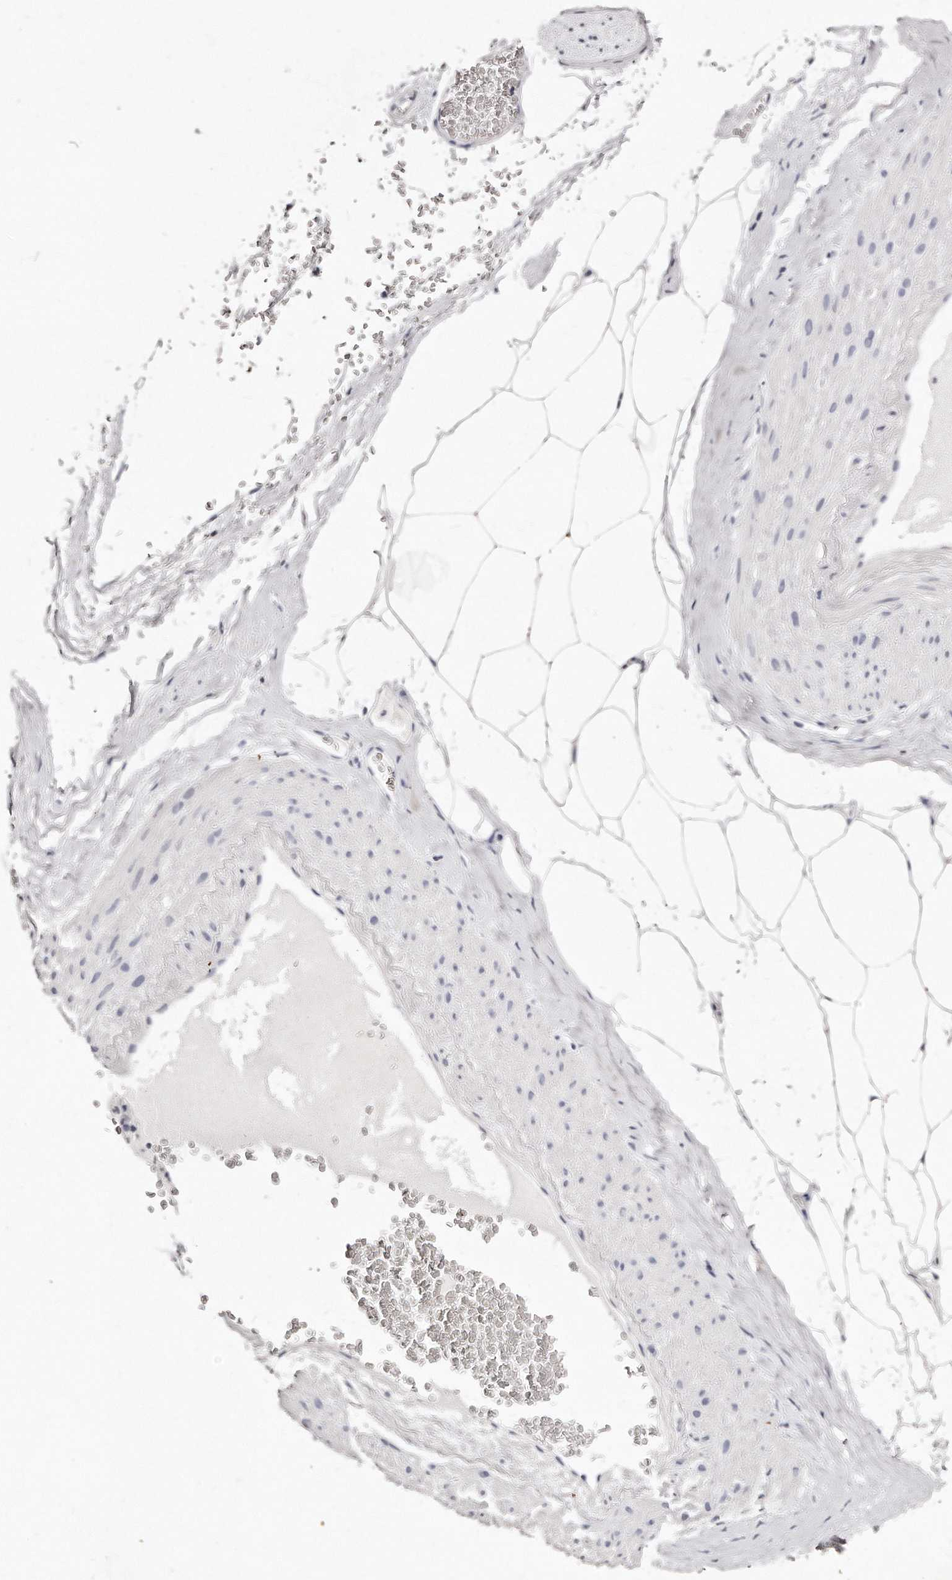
{"staining": {"intensity": "weak", "quantity": "<25%", "location": "cytoplasmic/membranous"}, "tissue": "adipose tissue", "cell_type": "Adipocytes", "image_type": "normal", "snomed": [{"axis": "morphology", "description": "Normal tissue, NOS"}, {"axis": "morphology", "description": "Adenocarcinoma, Low grade"}, {"axis": "topography", "description": "Prostate"}, {"axis": "topography", "description": "Peripheral nerve tissue"}], "caption": "Photomicrograph shows no protein staining in adipocytes of benign adipose tissue.", "gene": "GDA", "patient": {"sex": "male", "age": 63}}